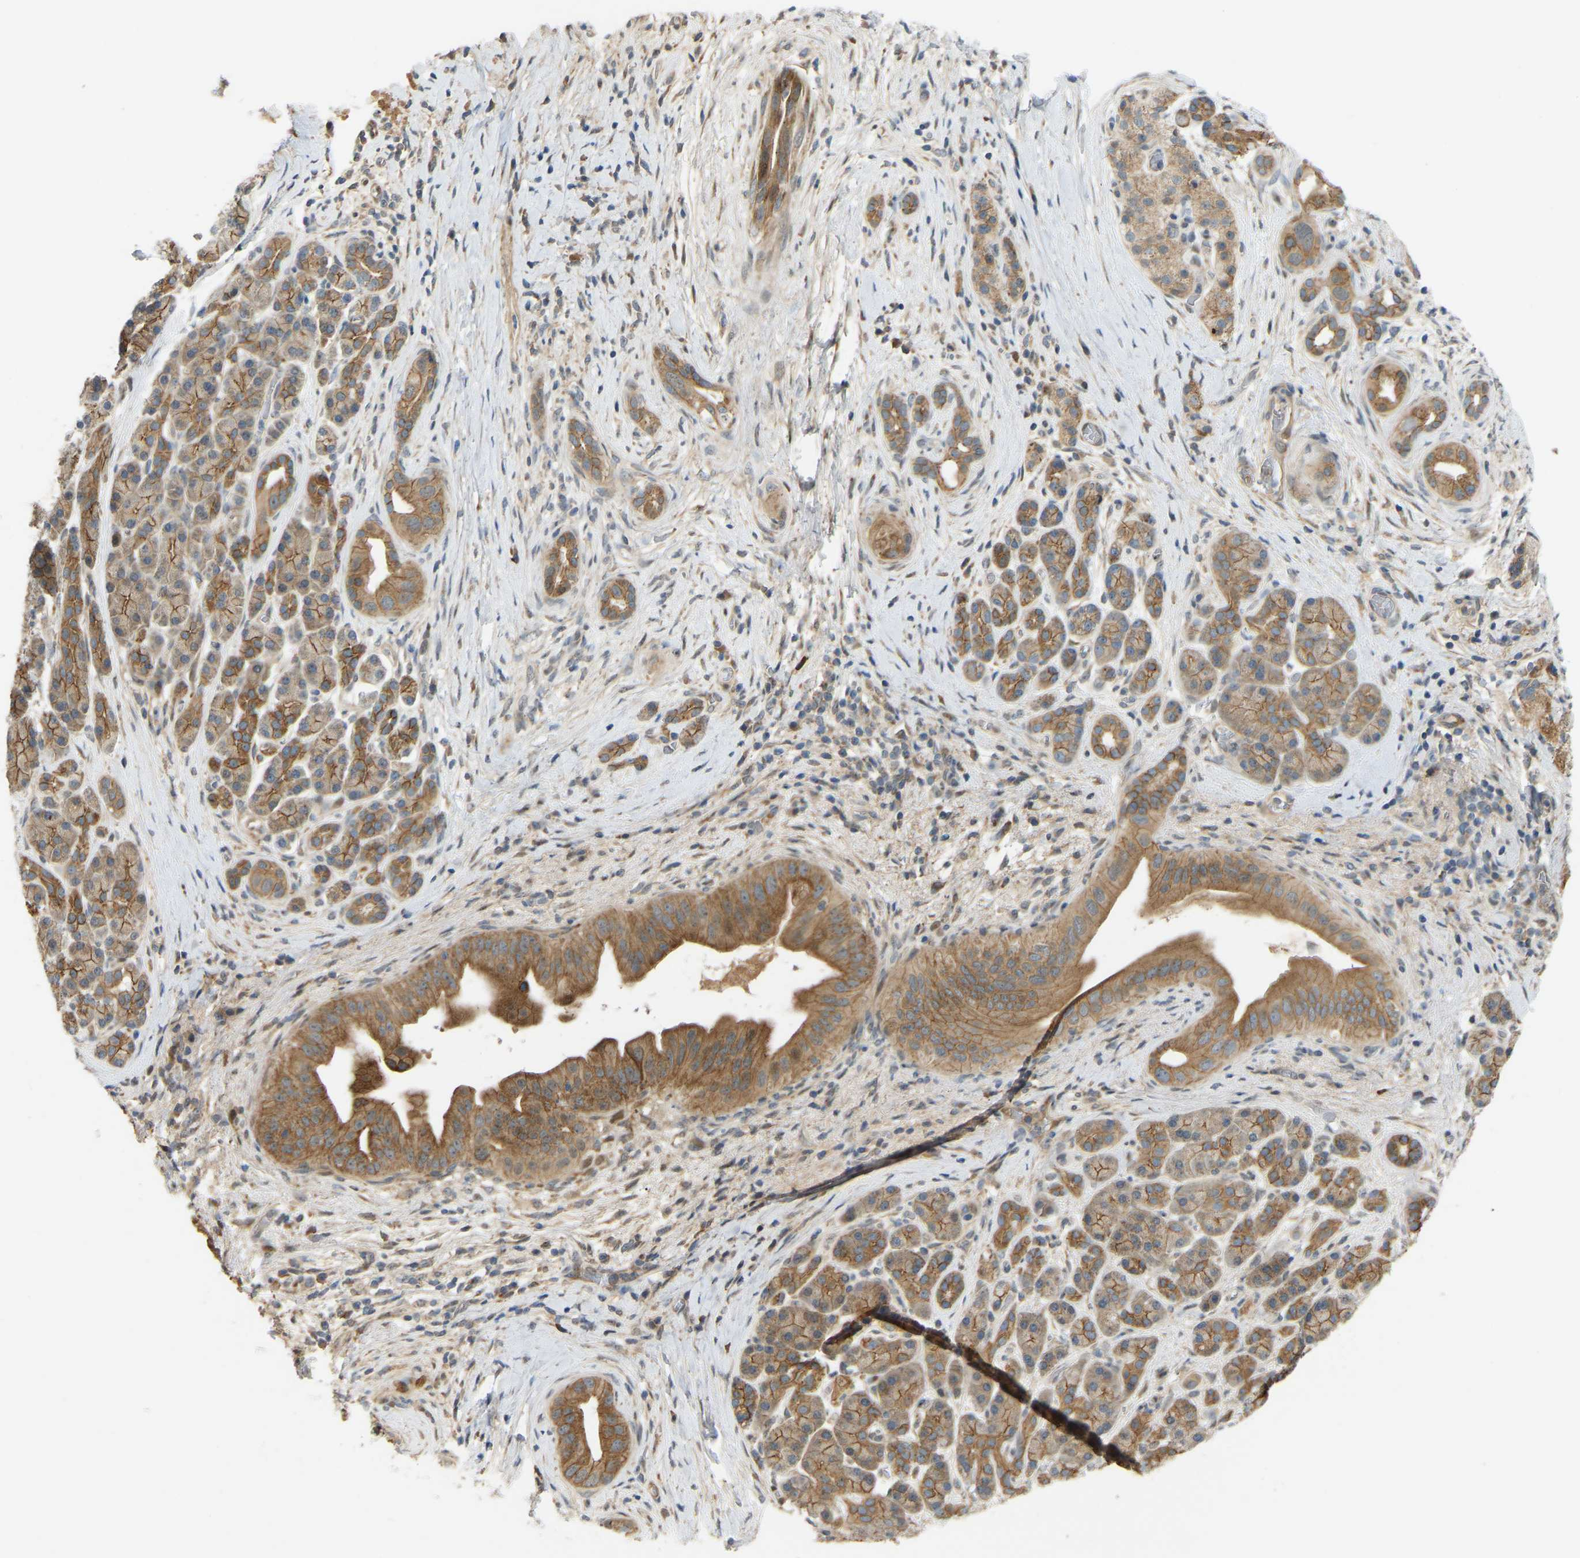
{"staining": {"intensity": "weak", "quantity": ">75%", "location": "cytoplasmic/membranous"}, "tissue": "pancreatic cancer", "cell_type": "Tumor cells", "image_type": "cancer", "snomed": [{"axis": "morphology", "description": "Adenocarcinoma, NOS"}, {"axis": "topography", "description": "Pancreas"}], "caption": "The immunohistochemical stain labels weak cytoplasmic/membranous staining in tumor cells of pancreatic adenocarcinoma tissue.", "gene": "PTCD1", "patient": {"sex": "male", "age": 55}}